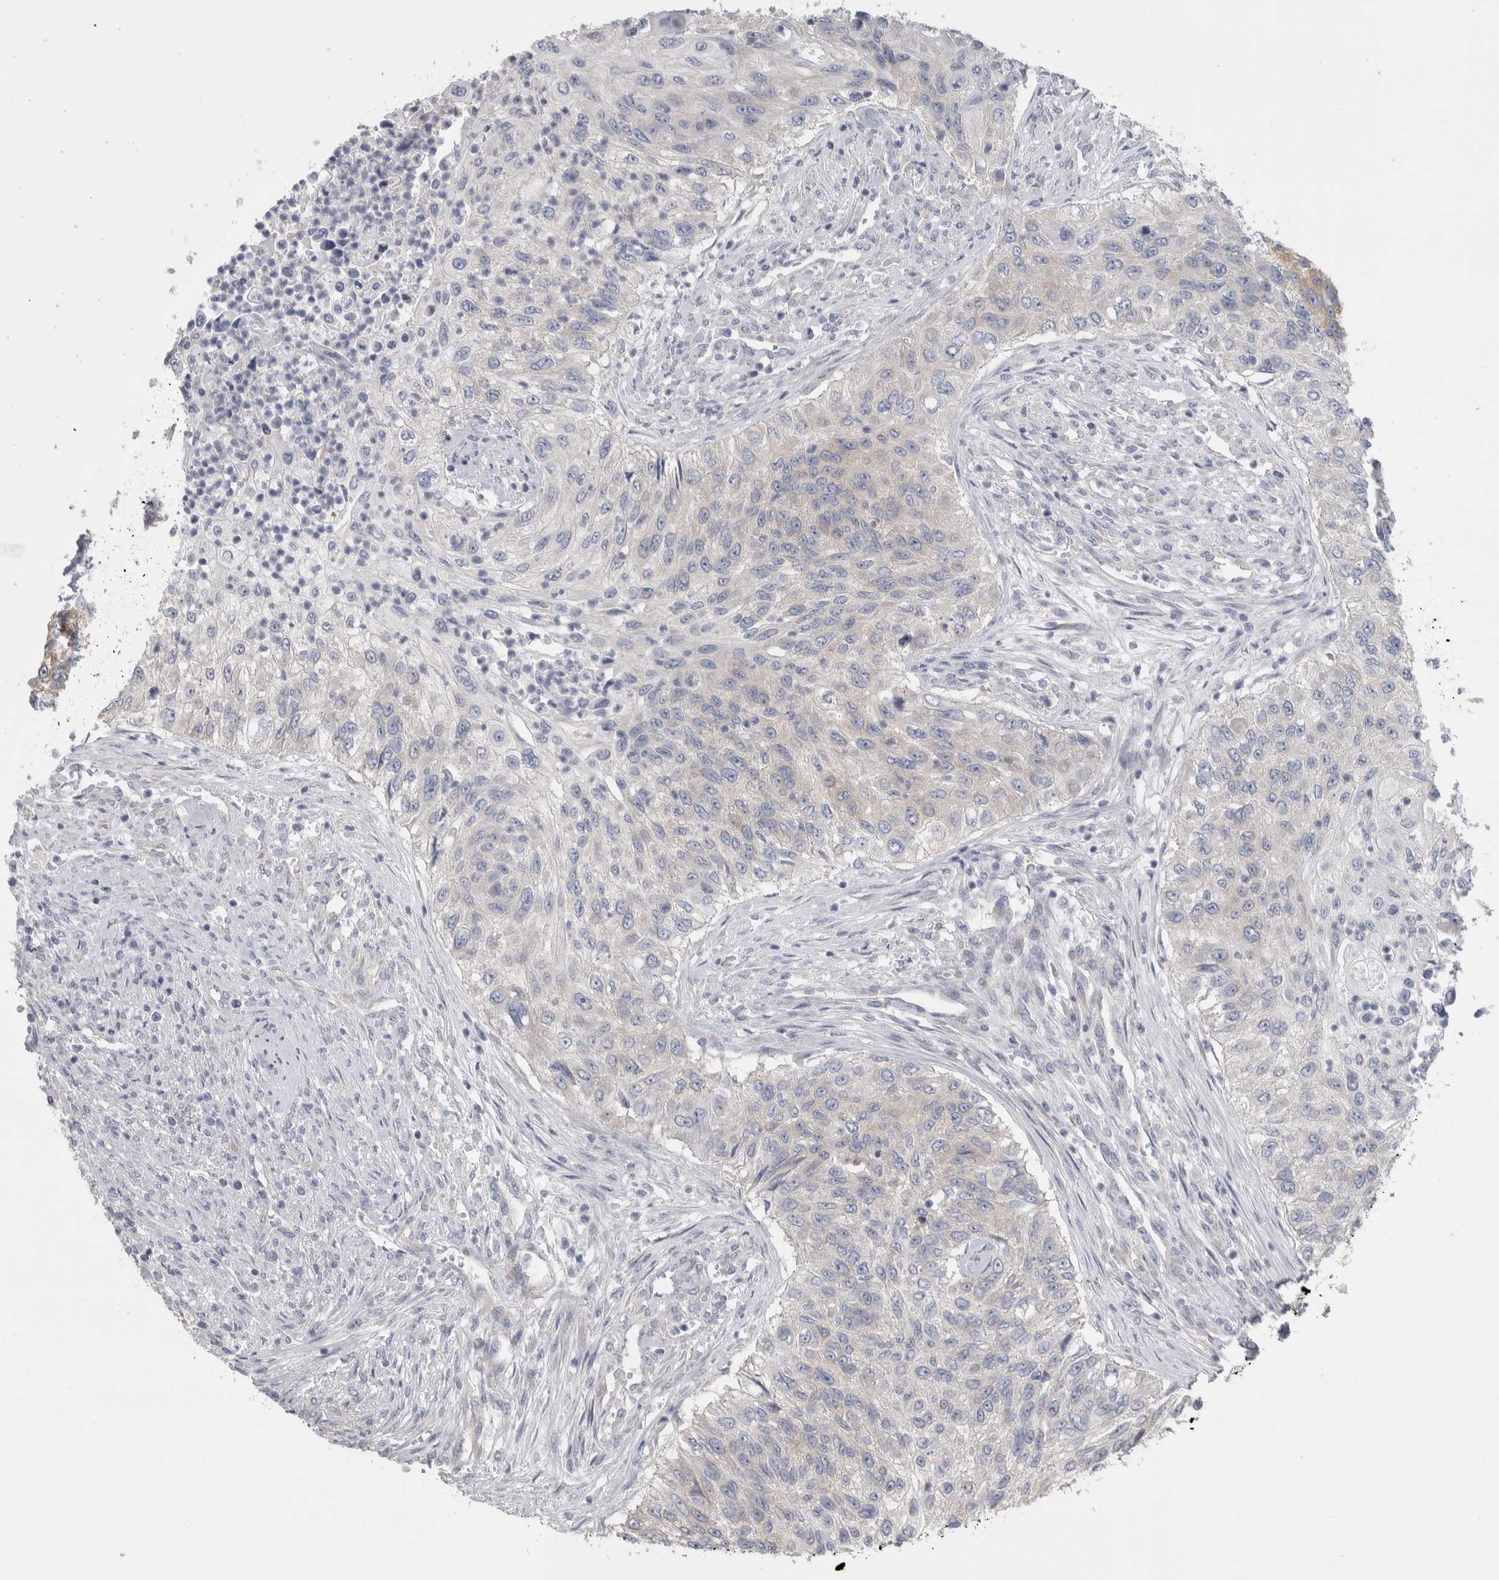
{"staining": {"intensity": "negative", "quantity": "none", "location": "none"}, "tissue": "urothelial cancer", "cell_type": "Tumor cells", "image_type": "cancer", "snomed": [{"axis": "morphology", "description": "Urothelial carcinoma, High grade"}, {"axis": "topography", "description": "Urinary bladder"}], "caption": "Immunohistochemistry photomicrograph of neoplastic tissue: high-grade urothelial carcinoma stained with DAB reveals no significant protein positivity in tumor cells.", "gene": "GPHN", "patient": {"sex": "female", "age": 60}}